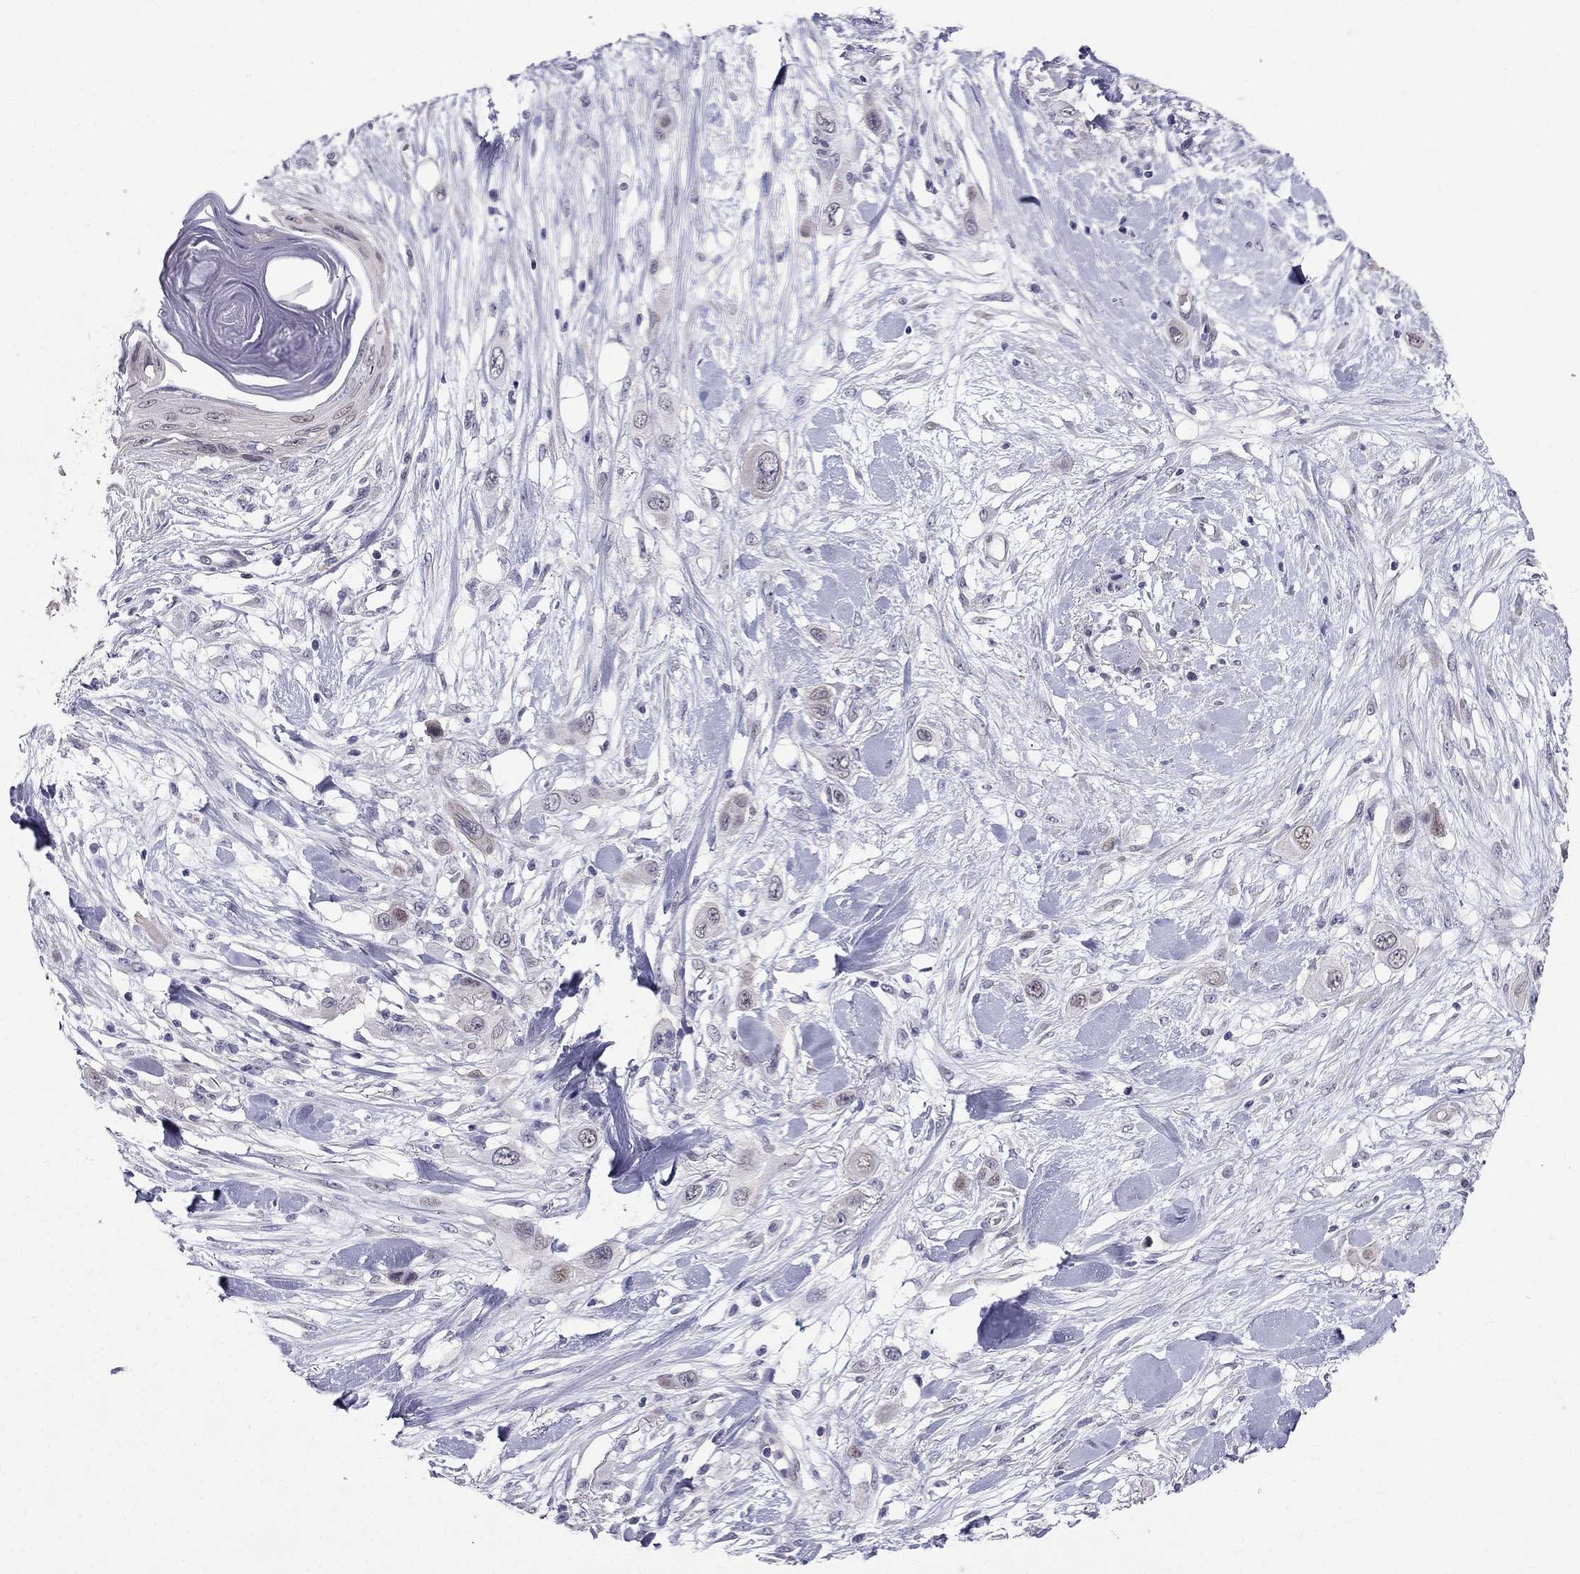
{"staining": {"intensity": "negative", "quantity": "none", "location": "none"}, "tissue": "skin cancer", "cell_type": "Tumor cells", "image_type": "cancer", "snomed": [{"axis": "morphology", "description": "Squamous cell carcinoma, NOS"}, {"axis": "topography", "description": "Skin"}], "caption": "Tumor cells are negative for brown protein staining in skin cancer (squamous cell carcinoma).", "gene": "BAG5", "patient": {"sex": "male", "age": 79}}